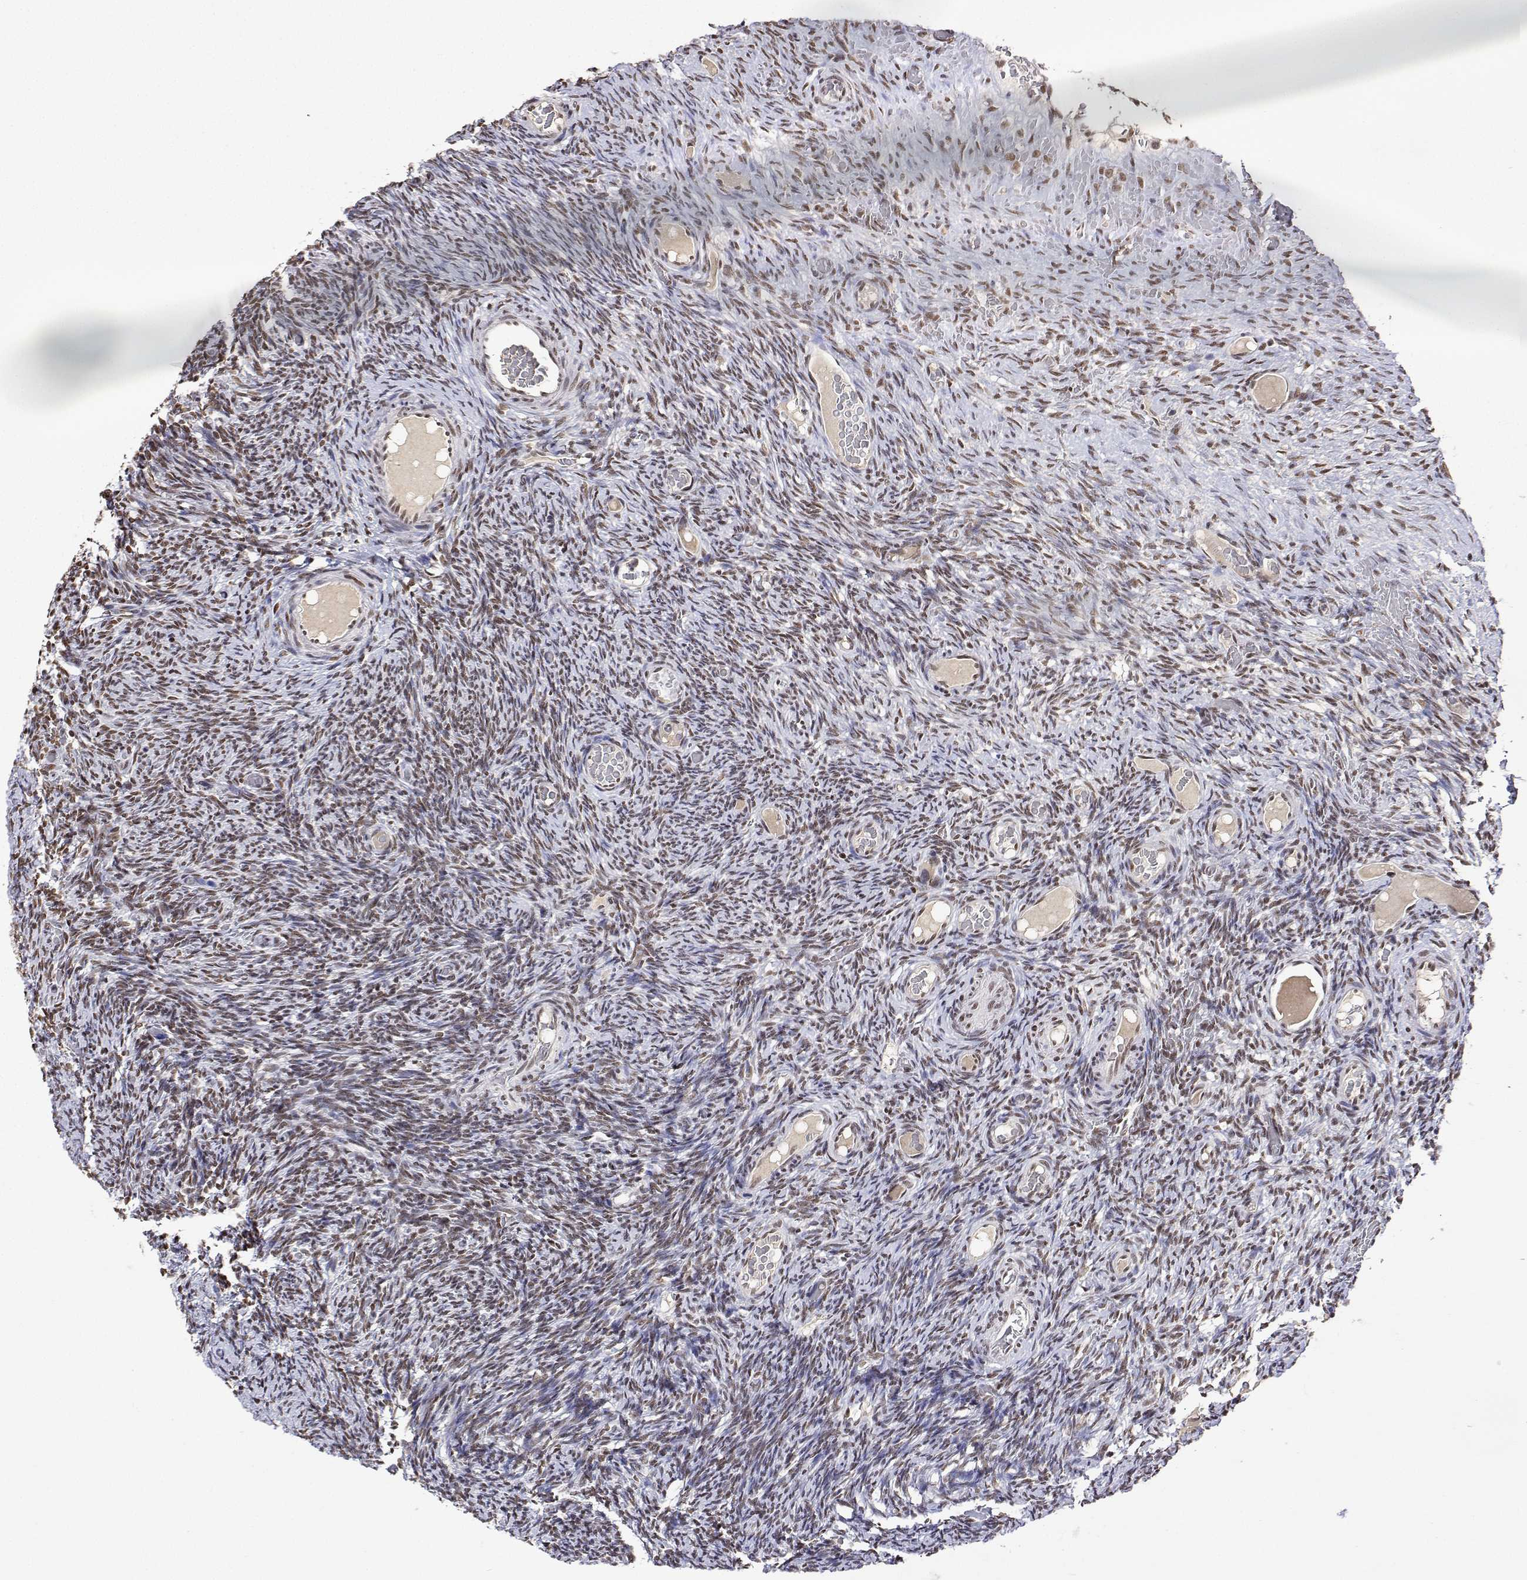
{"staining": {"intensity": "moderate", "quantity": ">75%", "location": "nuclear"}, "tissue": "ovary", "cell_type": "Ovarian stroma cells", "image_type": "normal", "snomed": [{"axis": "morphology", "description": "Normal tissue, NOS"}, {"axis": "topography", "description": "Ovary"}], "caption": "Moderate nuclear staining is present in about >75% of ovarian stroma cells in unremarkable ovary.", "gene": "XPC", "patient": {"sex": "female", "age": 34}}